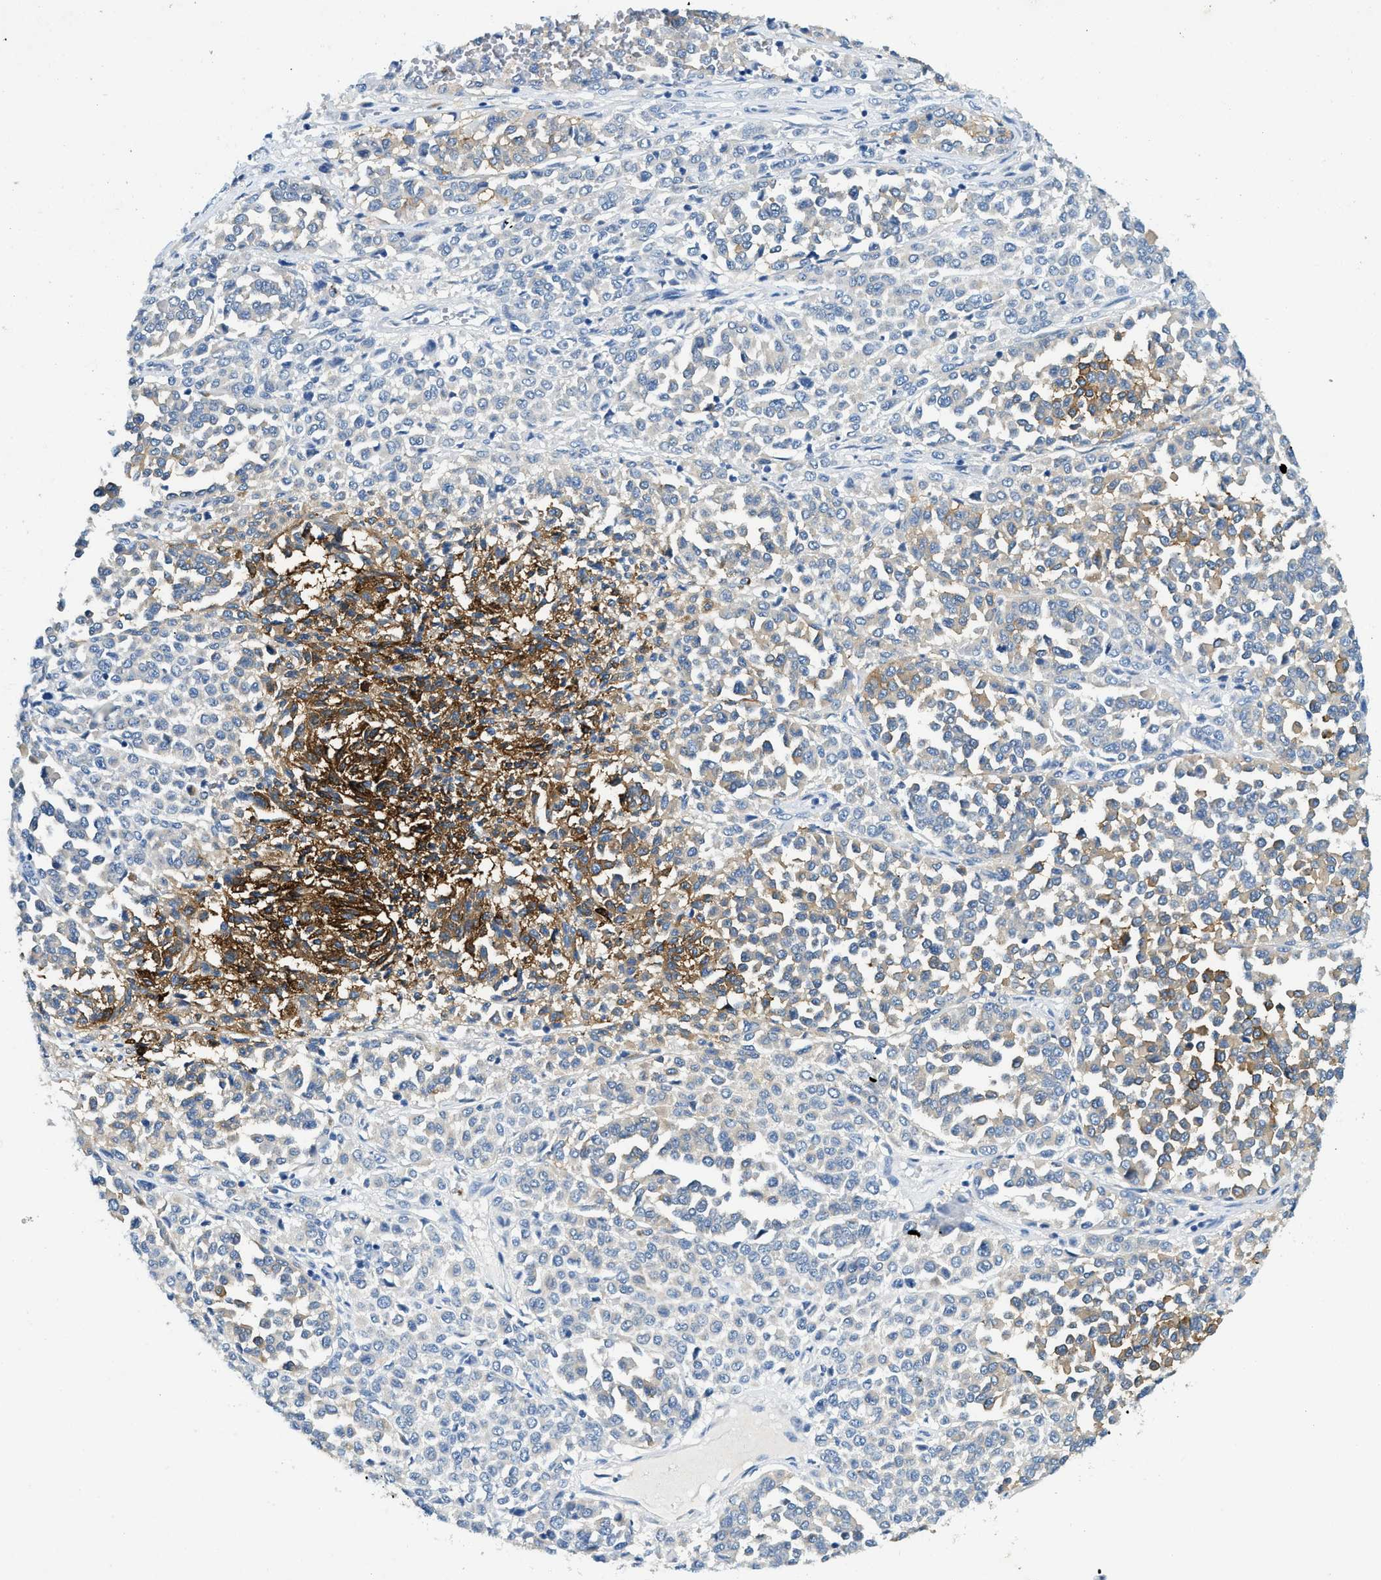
{"staining": {"intensity": "weak", "quantity": "25%-75%", "location": "cytoplasmic/membranous"}, "tissue": "melanoma", "cell_type": "Tumor cells", "image_type": "cancer", "snomed": [{"axis": "morphology", "description": "Malignant melanoma, Metastatic site"}, {"axis": "topography", "description": "Pancreas"}], "caption": "Malignant melanoma (metastatic site) stained with immunohistochemistry exhibits weak cytoplasmic/membranous positivity in approximately 25%-75% of tumor cells.", "gene": "ZDHHC13", "patient": {"sex": "female", "age": 30}}